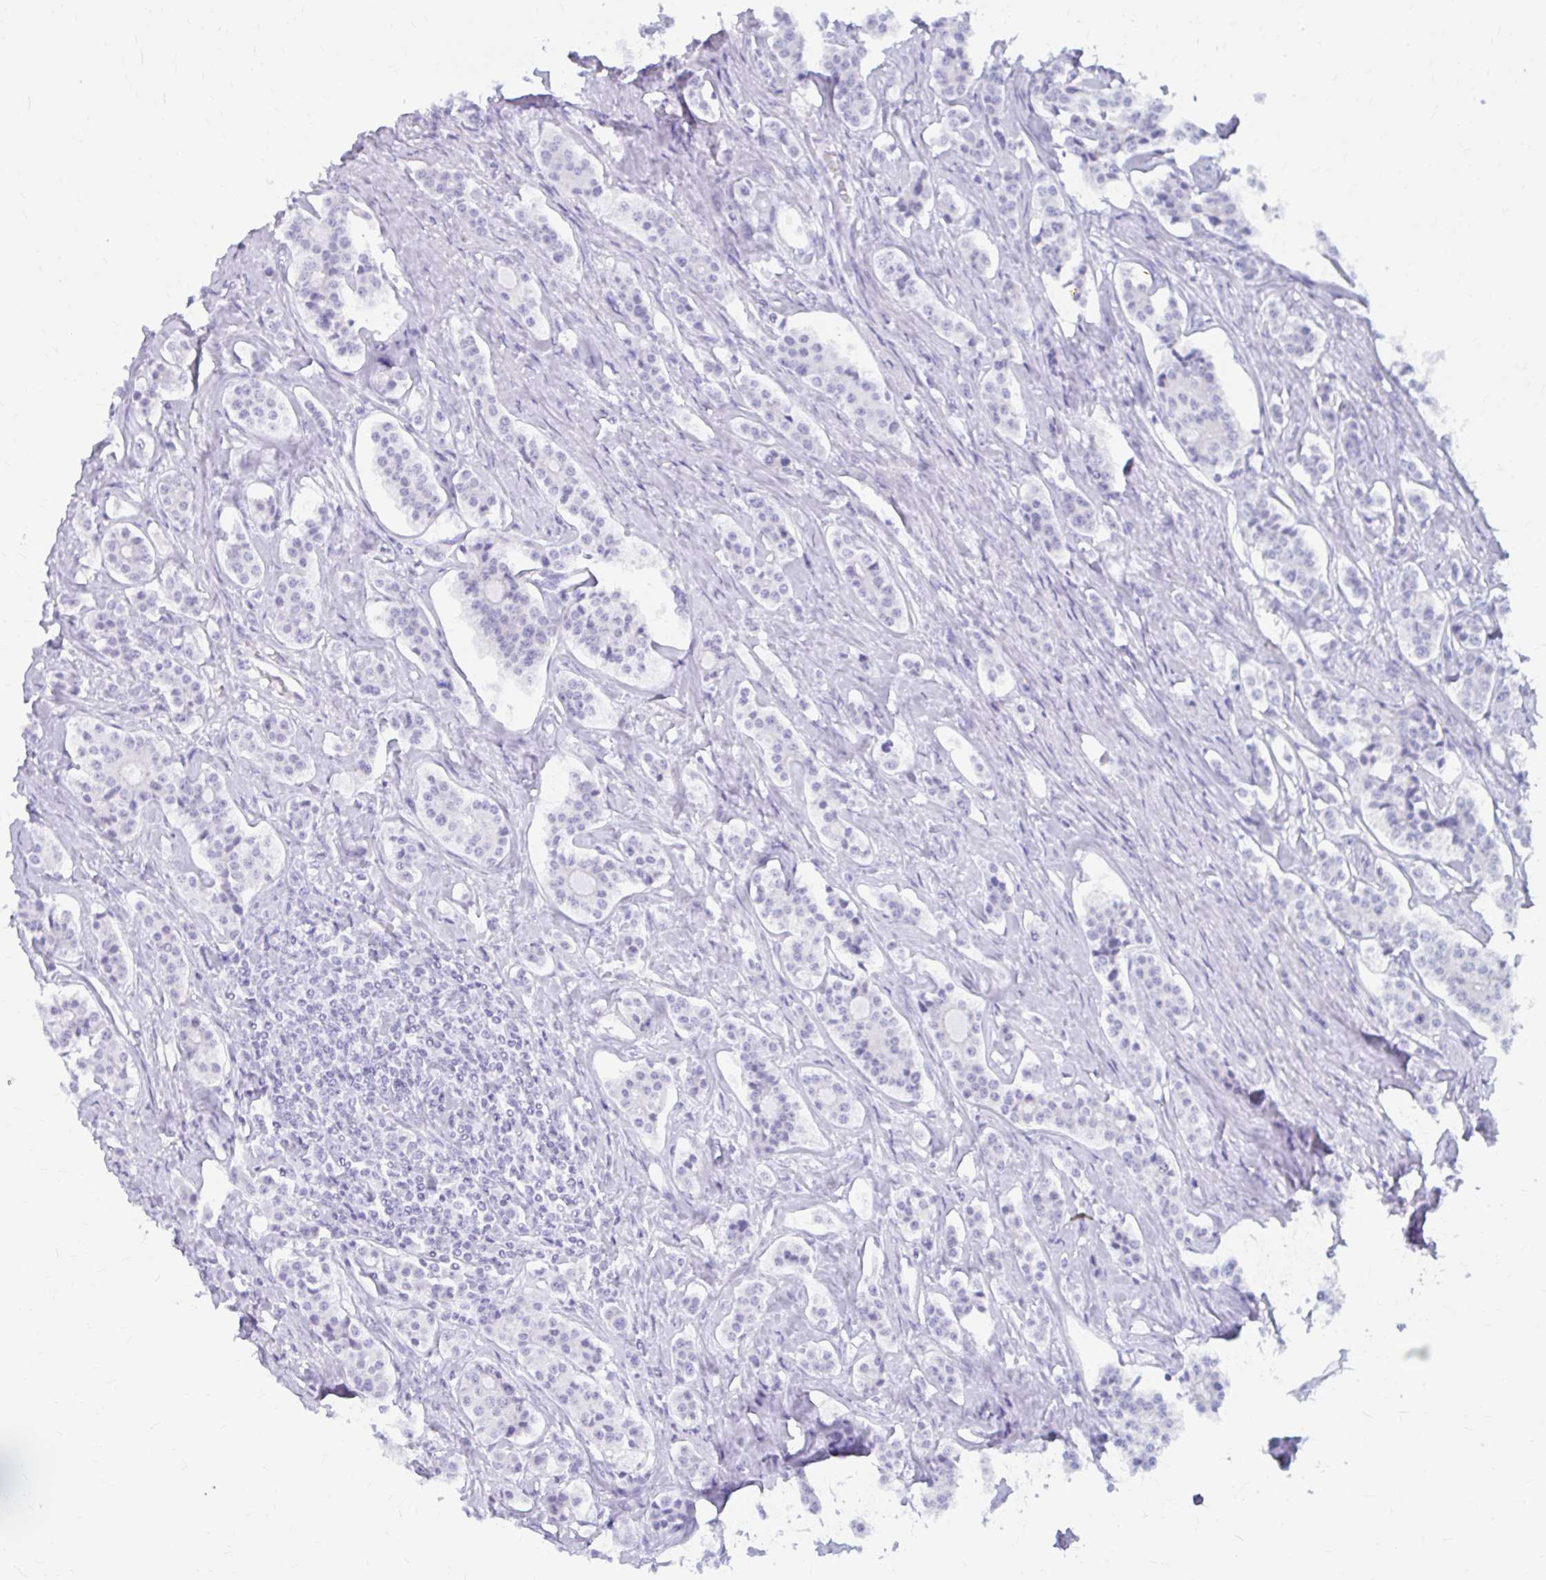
{"staining": {"intensity": "negative", "quantity": "none", "location": "none"}, "tissue": "carcinoid", "cell_type": "Tumor cells", "image_type": "cancer", "snomed": [{"axis": "morphology", "description": "Carcinoid, malignant, NOS"}, {"axis": "topography", "description": "Small intestine"}], "caption": "A histopathology image of human carcinoid (malignant) is negative for staining in tumor cells. Nuclei are stained in blue.", "gene": "FTSJ3", "patient": {"sex": "male", "age": 63}}